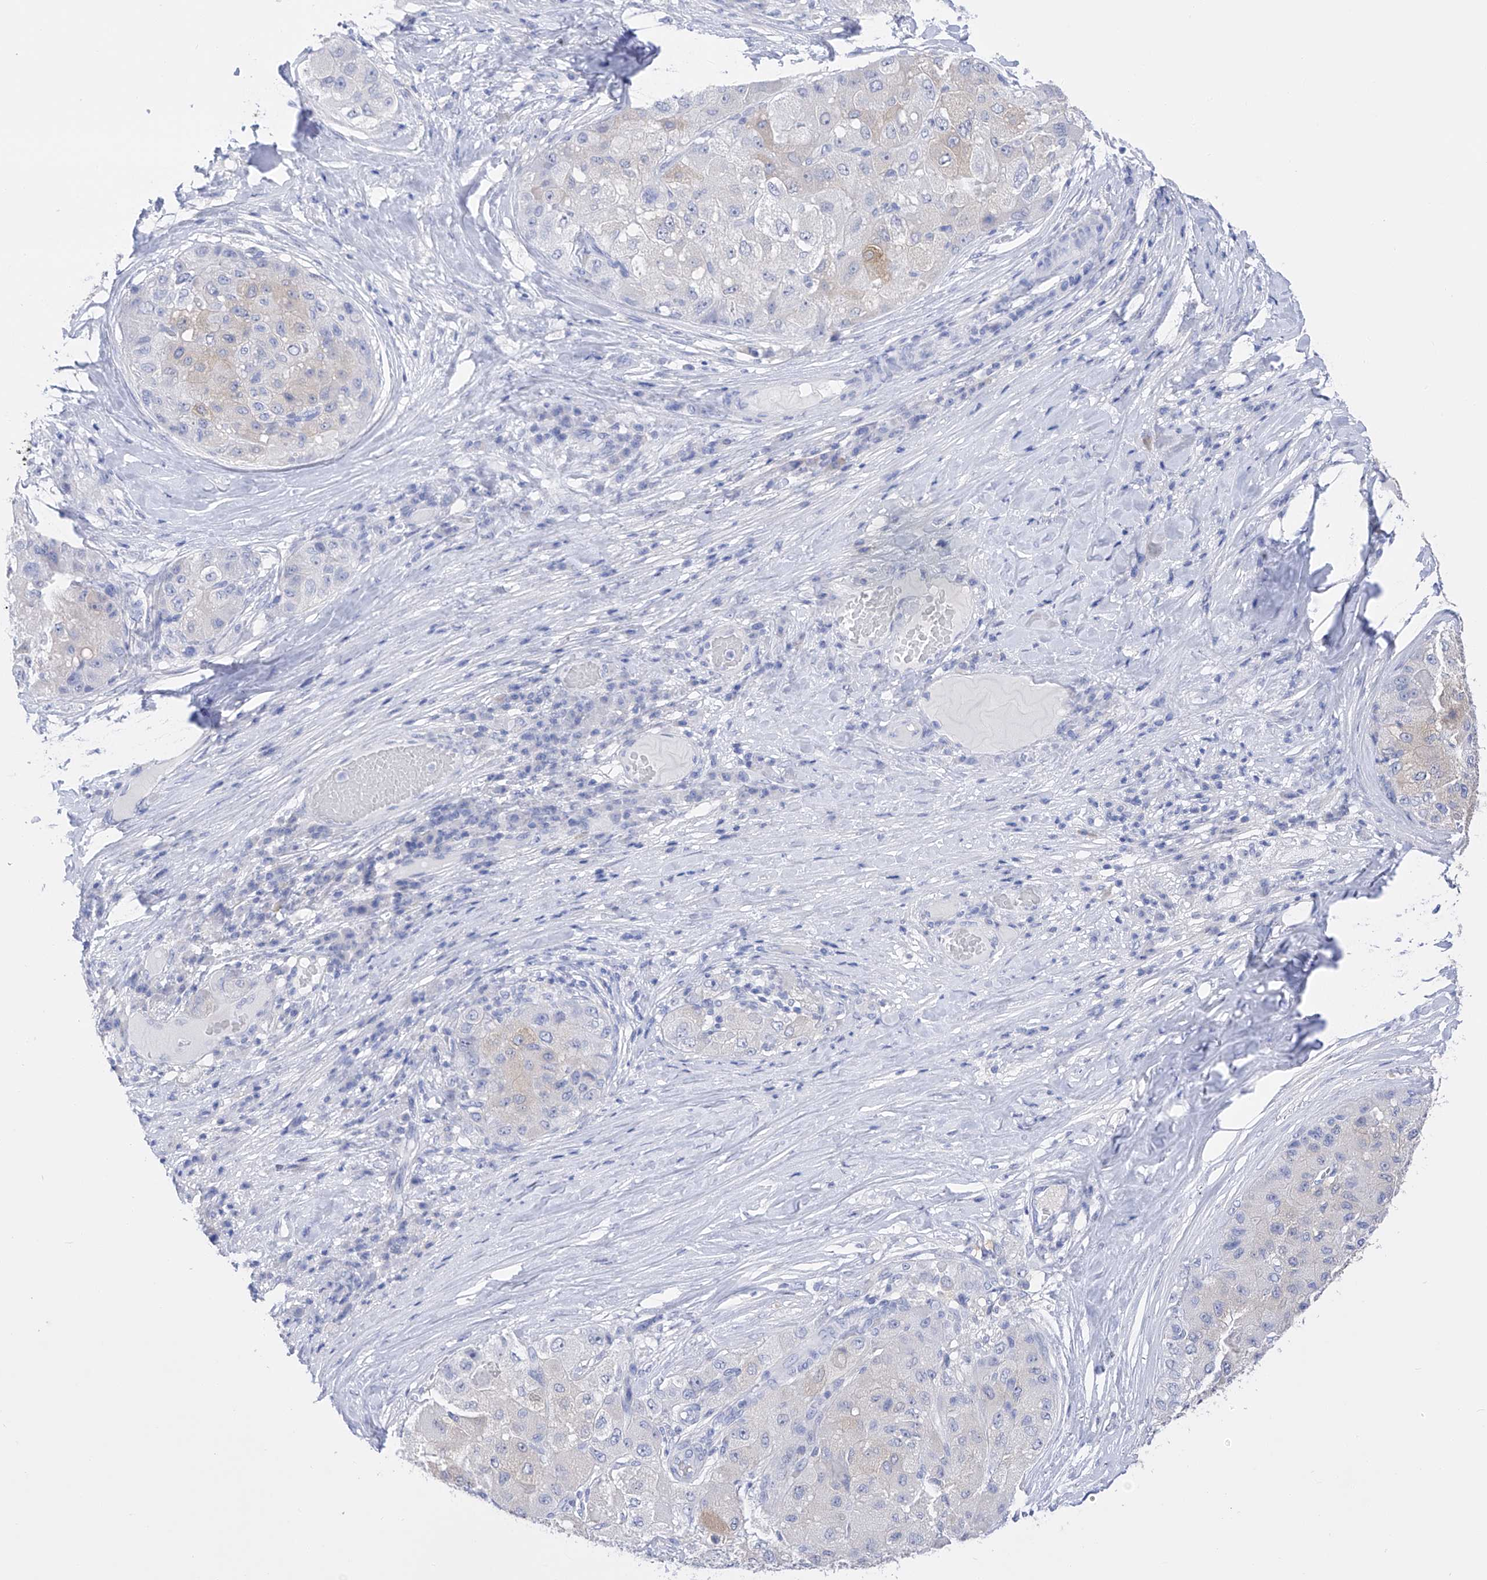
{"staining": {"intensity": "weak", "quantity": "<25%", "location": "cytoplasmic/membranous"}, "tissue": "liver cancer", "cell_type": "Tumor cells", "image_type": "cancer", "snomed": [{"axis": "morphology", "description": "Carcinoma, Hepatocellular, NOS"}, {"axis": "topography", "description": "Liver"}], "caption": "This is an immunohistochemistry micrograph of liver cancer (hepatocellular carcinoma). There is no positivity in tumor cells.", "gene": "FLG", "patient": {"sex": "male", "age": 80}}